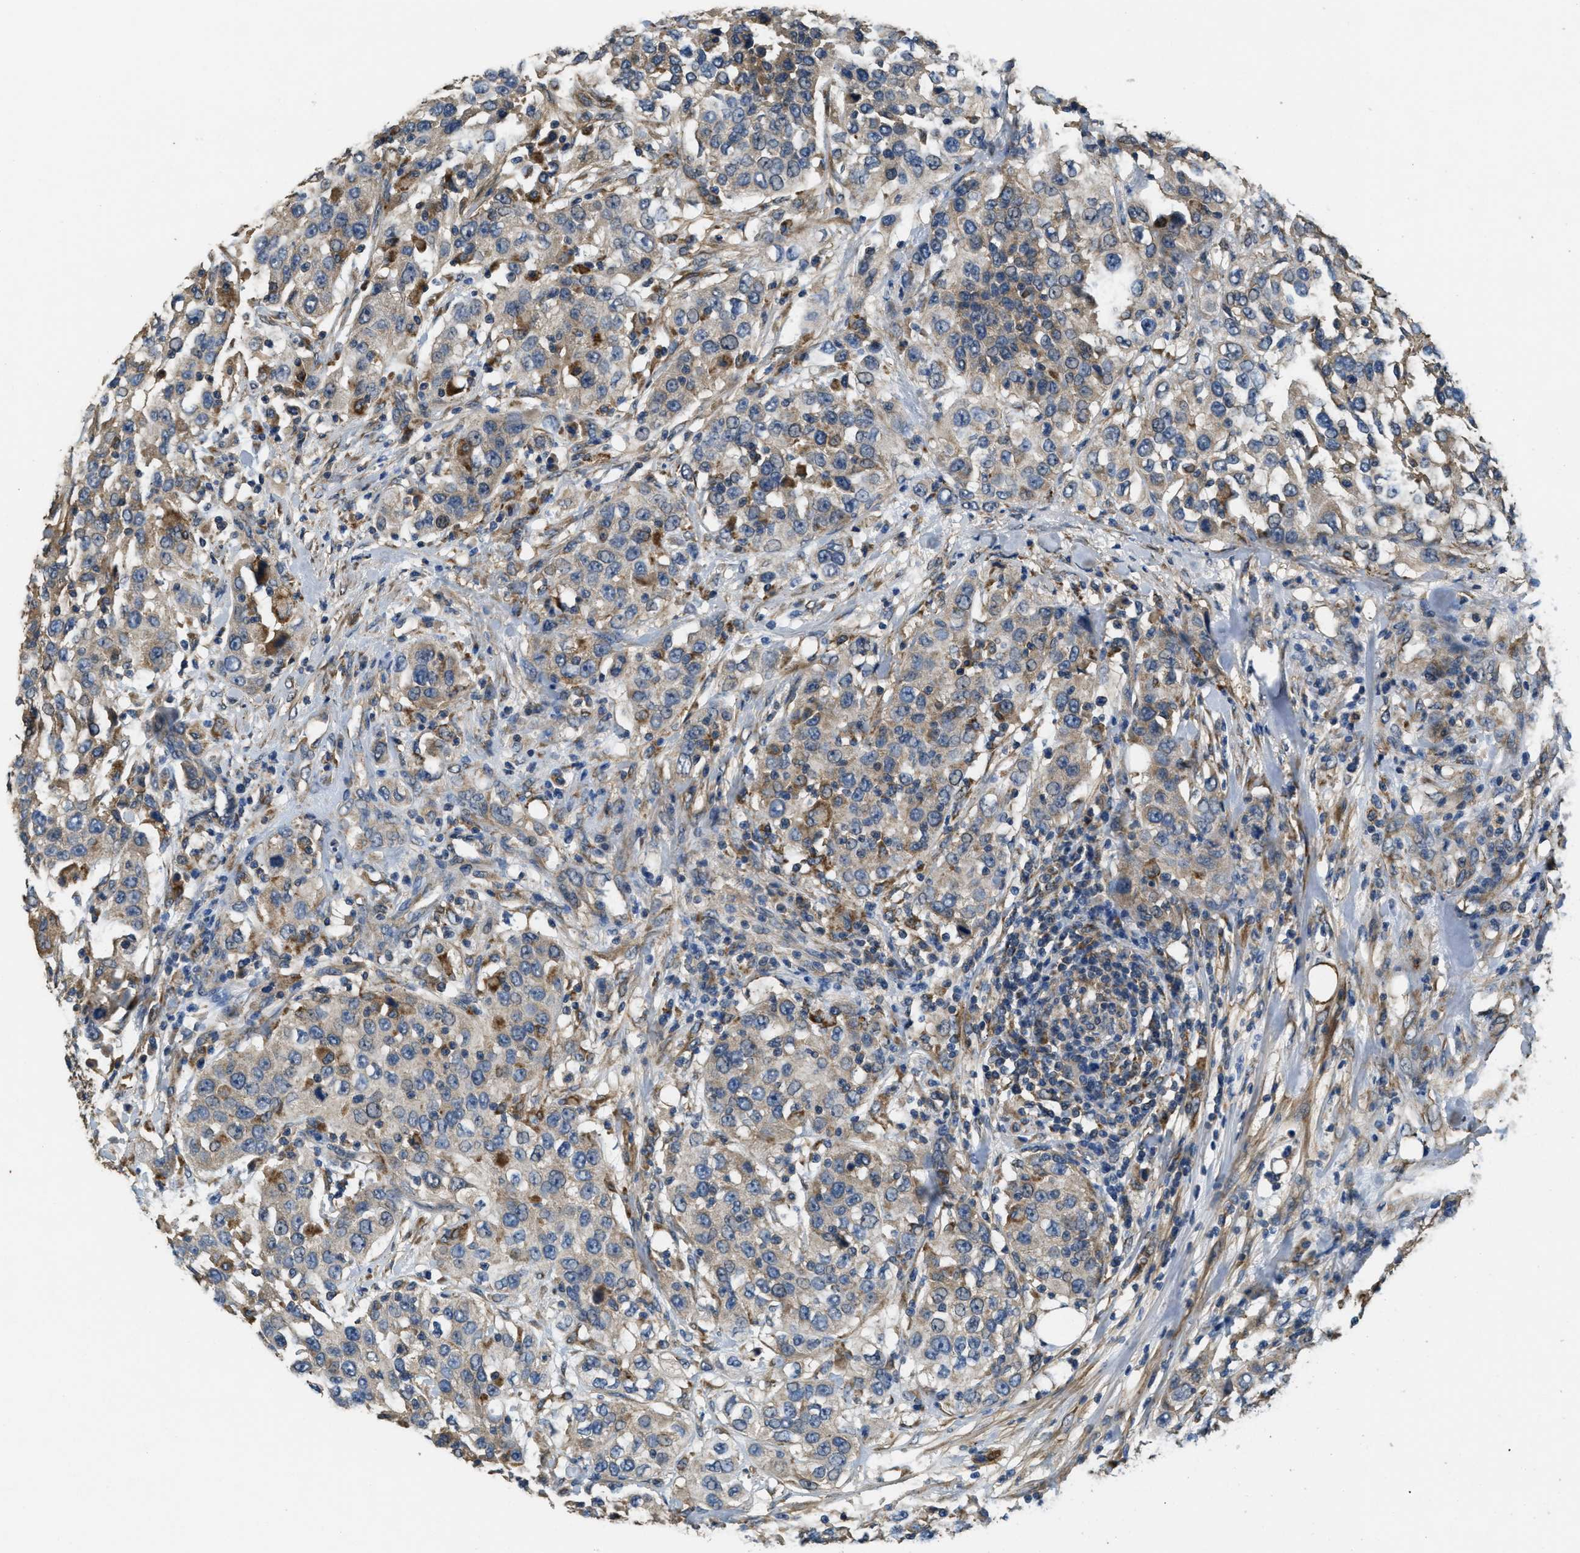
{"staining": {"intensity": "moderate", "quantity": "25%-75%", "location": "cytoplasmic/membranous"}, "tissue": "urothelial cancer", "cell_type": "Tumor cells", "image_type": "cancer", "snomed": [{"axis": "morphology", "description": "Urothelial carcinoma, High grade"}, {"axis": "topography", "description": "Urinary bladder"}], "caption": "Tumor cells reveal medium levels of moderate cytoplasmic/membranous positivity in about 25%-75% of cells in human high-grade urothelial carcinoma.", "gene": "THBS2", "patient": {"sex": "female", "age": 80}}